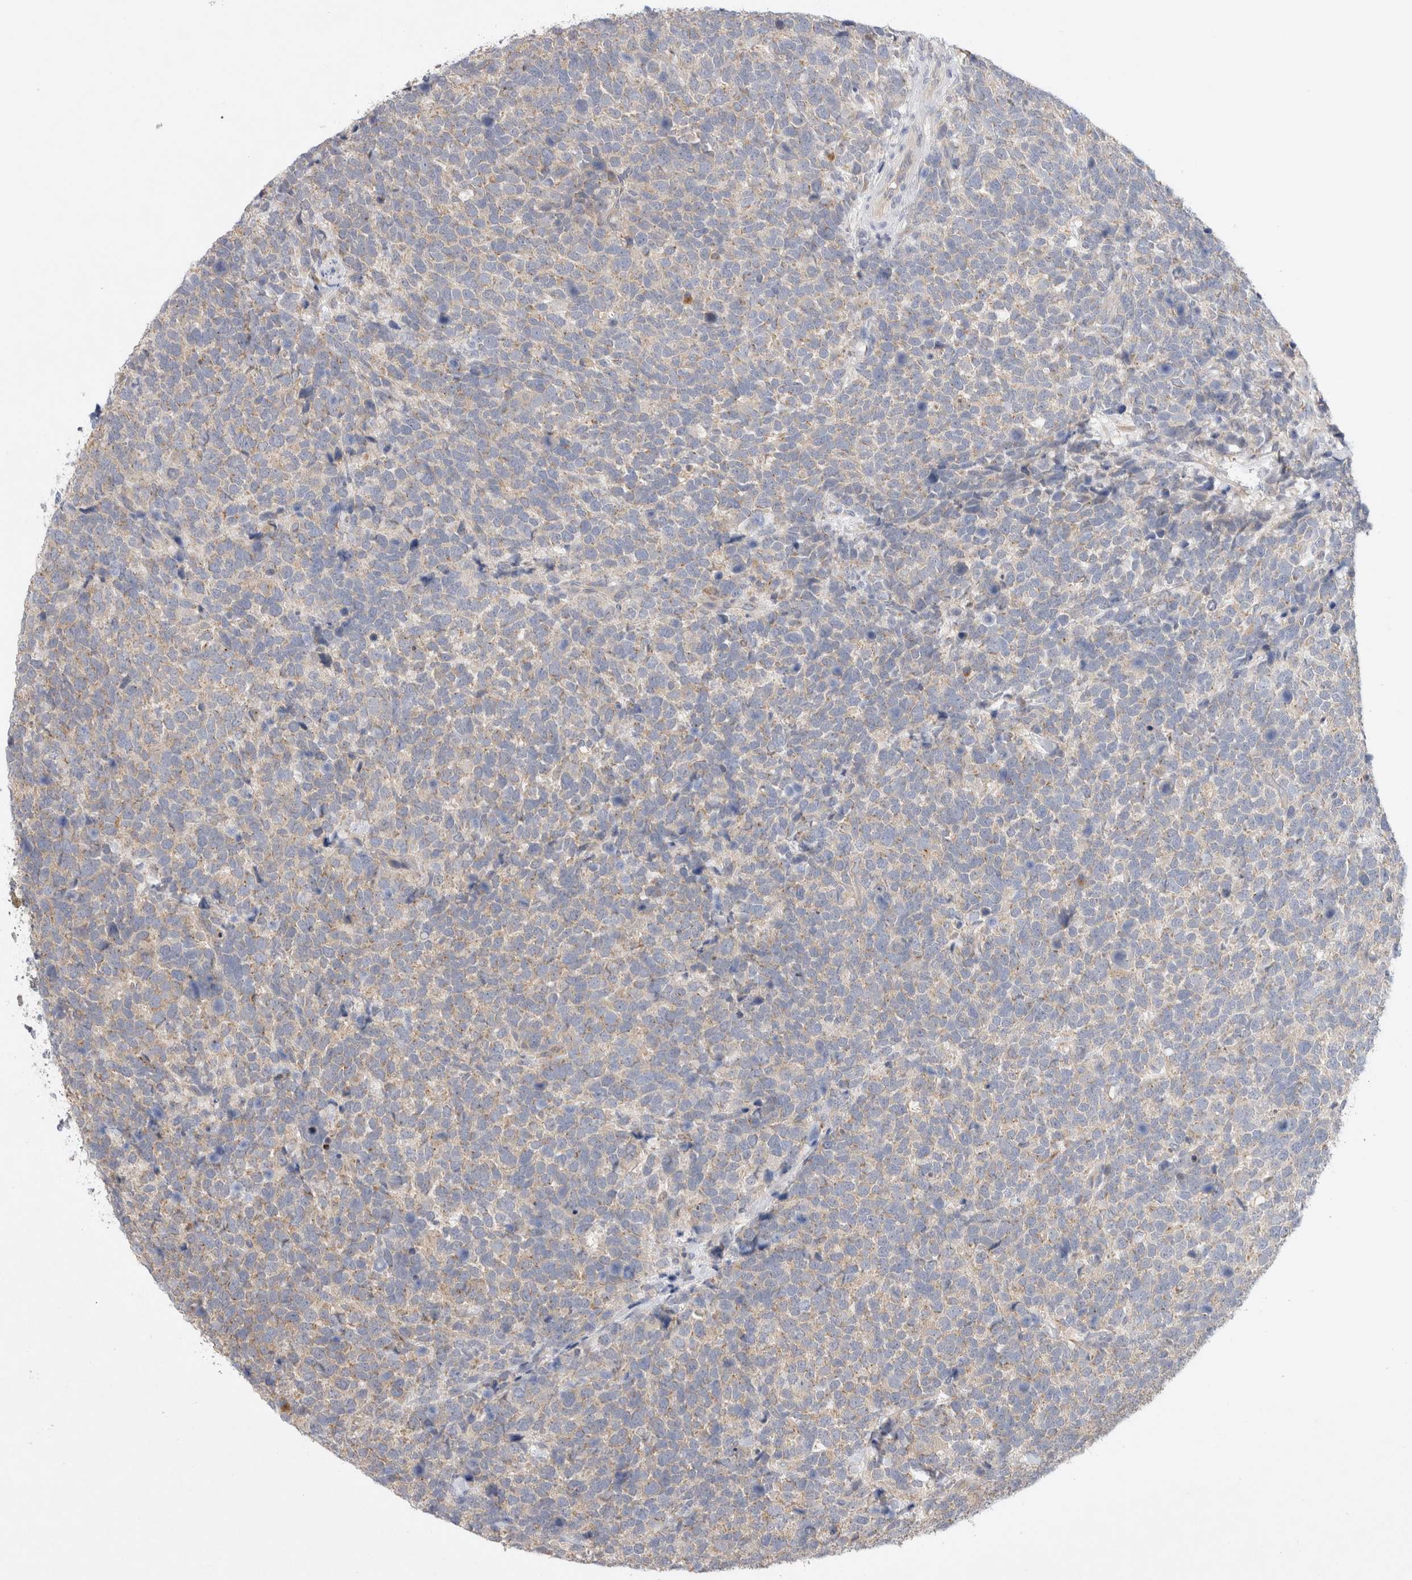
{"staining": {"intensity": "weak", "quantity": "25%-75%", "location": "cytoplasmic/membranous"}, "tissue": "urothelial cancer", "cell_type": "Tumor cells", "image_type": "cancer", "snomed": [{"axis": "morphology", "description": "Urothelial carcinoma, High grade"}, {"axis": "topography", "description": "Urinary bladder"}], "caption": "Urothelial carcinoma (high-grade) tissue exhibits weak cytoplasmic/membranous staining in about 25%-75% of tumor cells", "gene": "GAS1", "patient": {"sex": "female", "age": 82}}